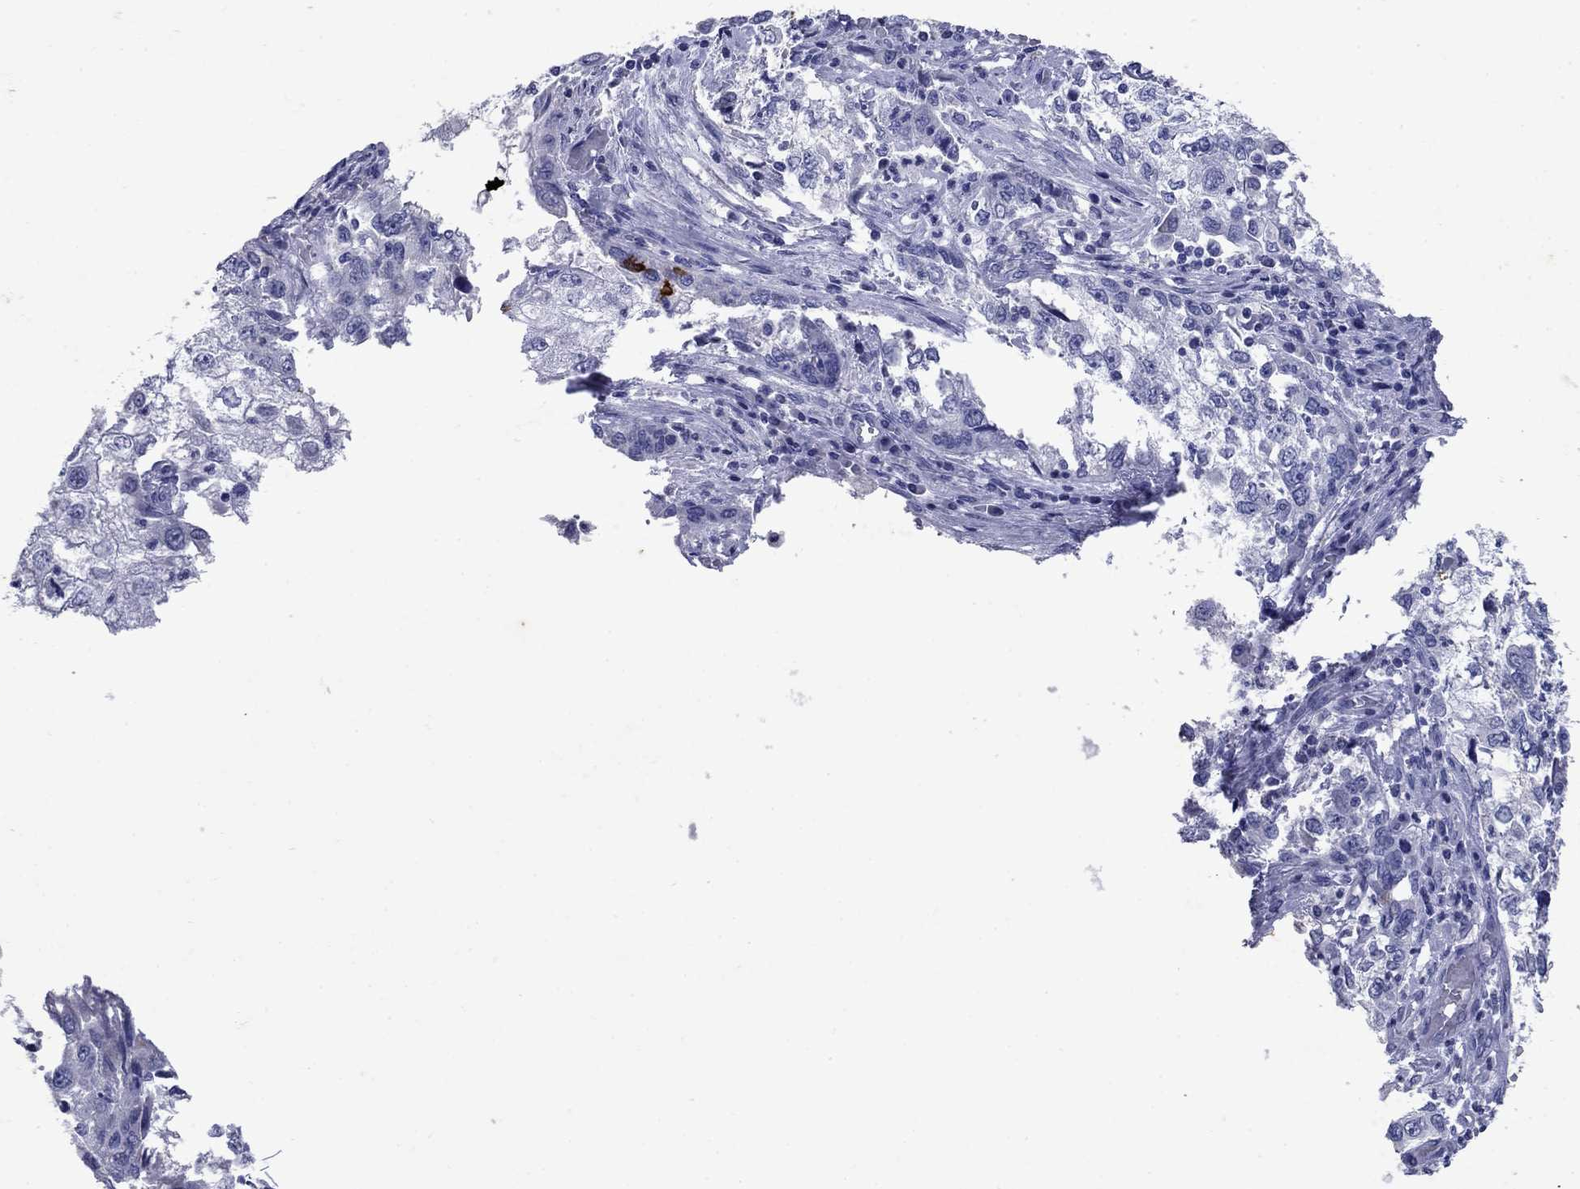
{"staining": {"intensity": "negative", "quantity": "none", "location": "none"}, "tissue": "cervical cancer", "cell_type": "Tumor cells", "image_type": "cancer", "snomed": [{"axis": "morphology", "description": "Squamous cell carcinoma, NOS"}, {"axis": "topography", "description": "Cervix"}], "caption": "High magnification brightfield microscopy of cervical cancer stained with DAB (brown) and counterstained with hematoxylin (blue): tumor cells show no significant positivity. (DAB immunohistochemistry (IHC), high magnification).", "gene": "CD1A", "patient": {"sex": "female", "age": 36}}